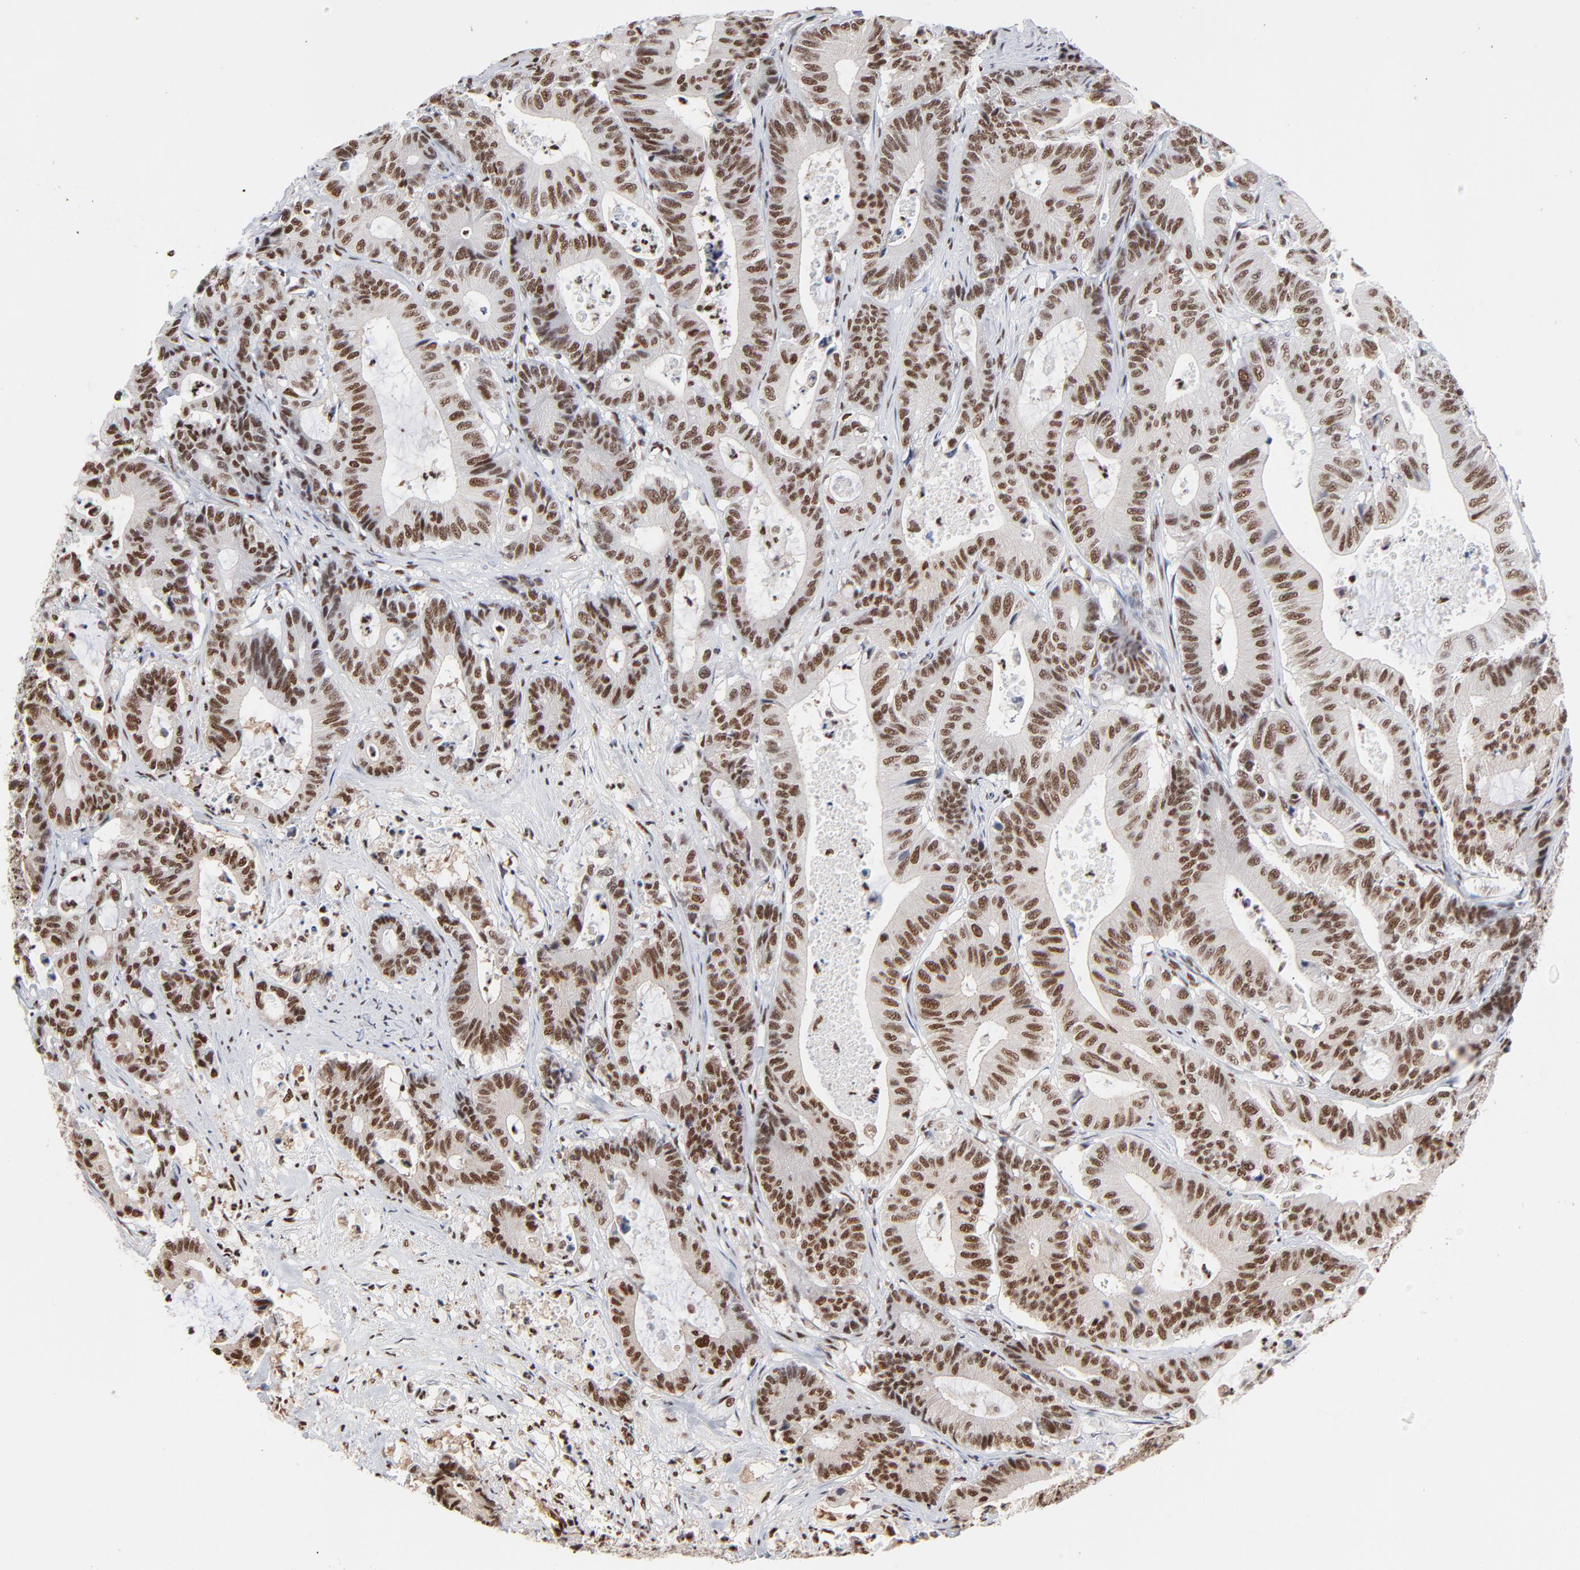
{"staining": {"intensity": "strong", "quantity": ">75%", "location": "nuclear"}, "tissue": "colorectal cancer", "cell_type": "Tumor cells", "image_type": "cancer", "snomed": [{"axis": "morphology", "description": "Adenocarcinoma, NOS"}, {"axis": "topography", "description": "Colon"}], "caption": "A histopathology image of human colorectal cancer stained for a protein demonstrates strong nuclear brown staining in tumor cells.", "gene": "CREB1", "patient": {"sex": "female", "age": 84}}